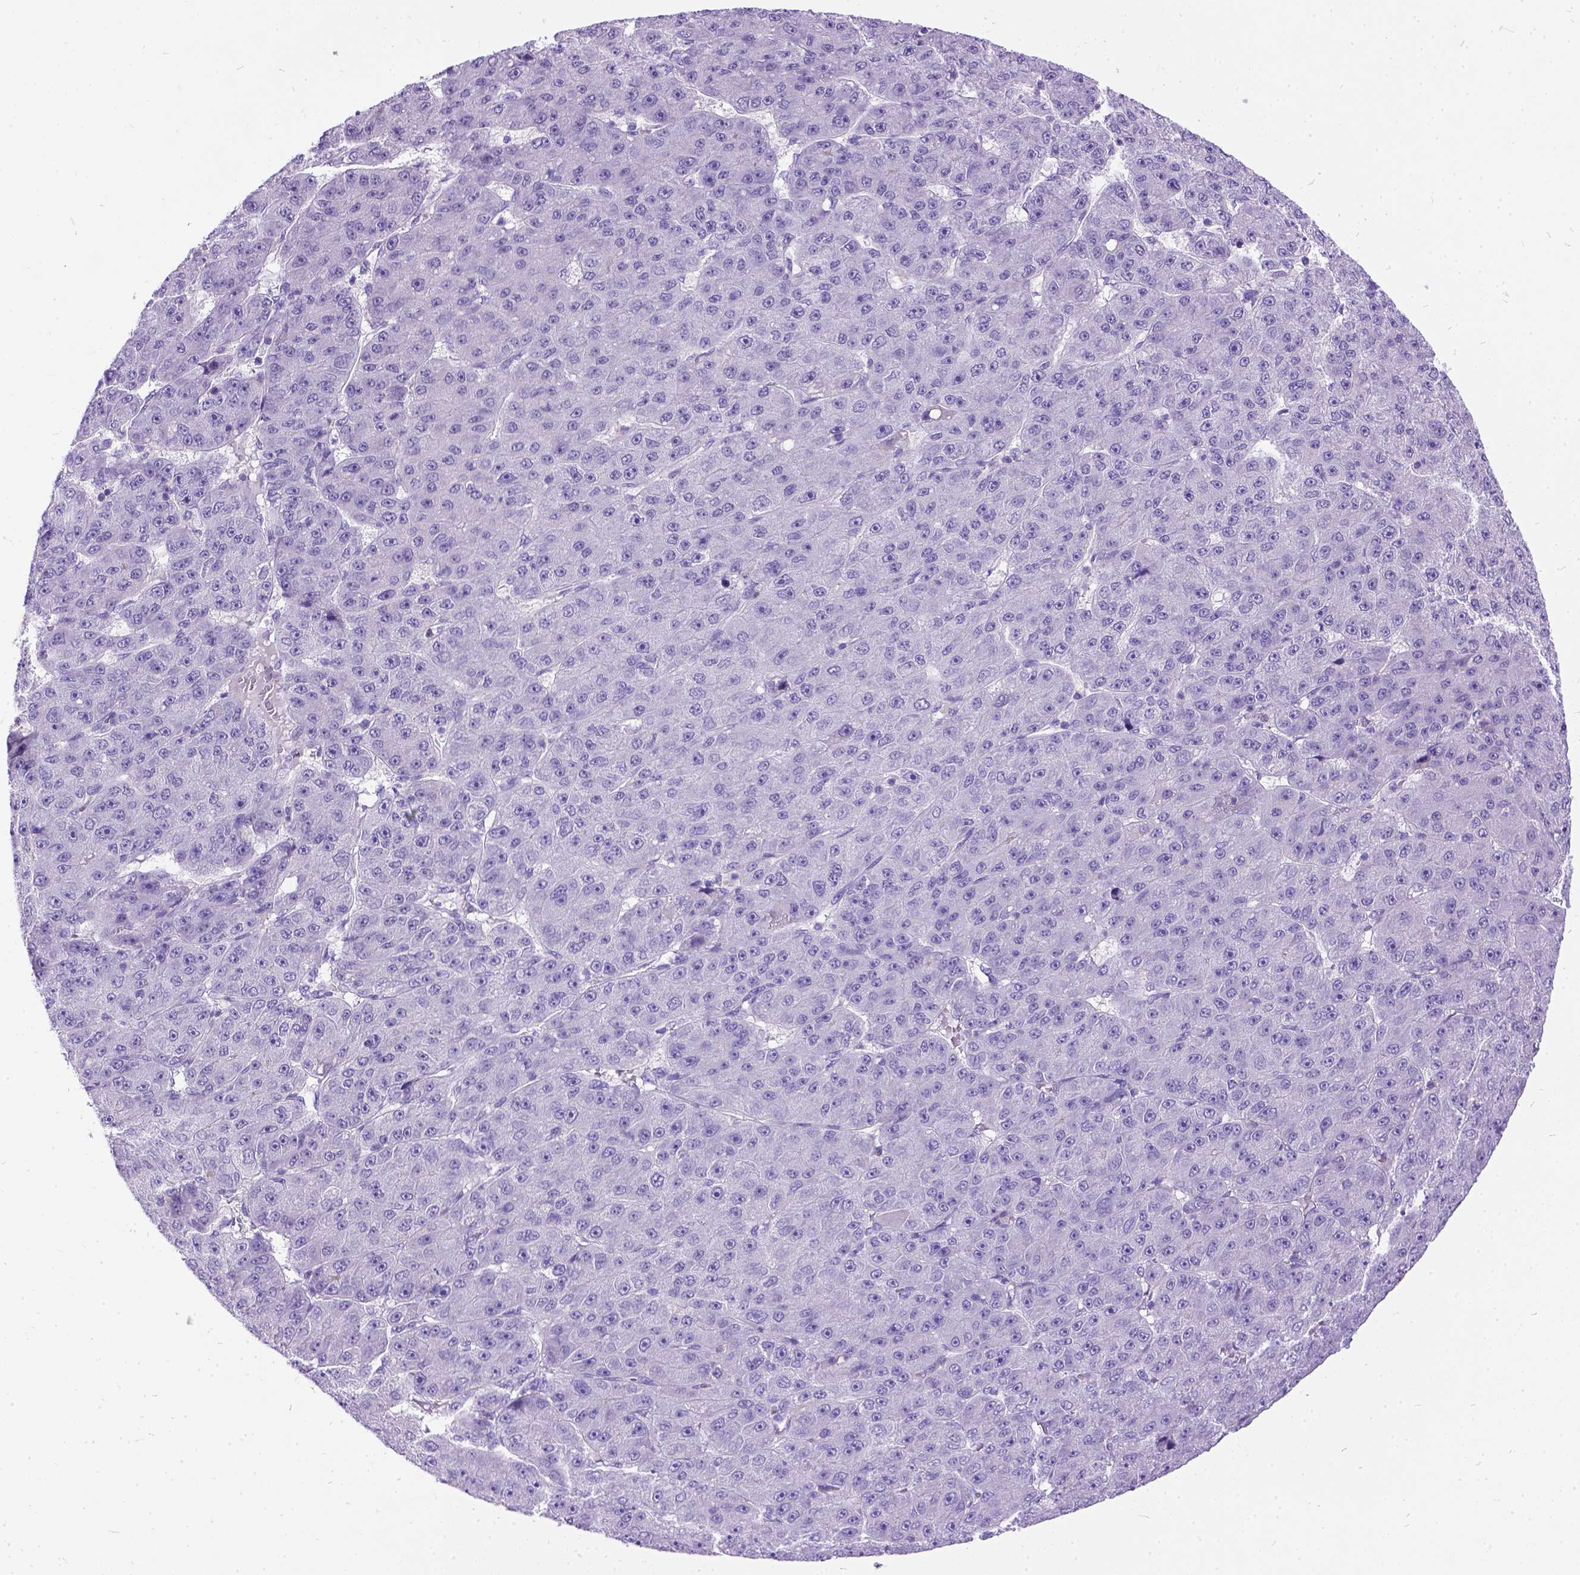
{"staining": {"intensity": "negative", "quantity": "none", "location": "none"}, "tissue": "liver cancer", "cell_type": "Tumor cells", "image_type": "cancer", "snomed": [{"axis": "morphology", "description": "Carcinoma, Hepatocellular, NOS"}, {"axis": "topography", "description": "Liver"}], "caption": "Liver cancer stained for a protein using IHC reveals no staining tumor cells.", "gene": "PRG2", "patient": {"sex": "male", "age": 67}}